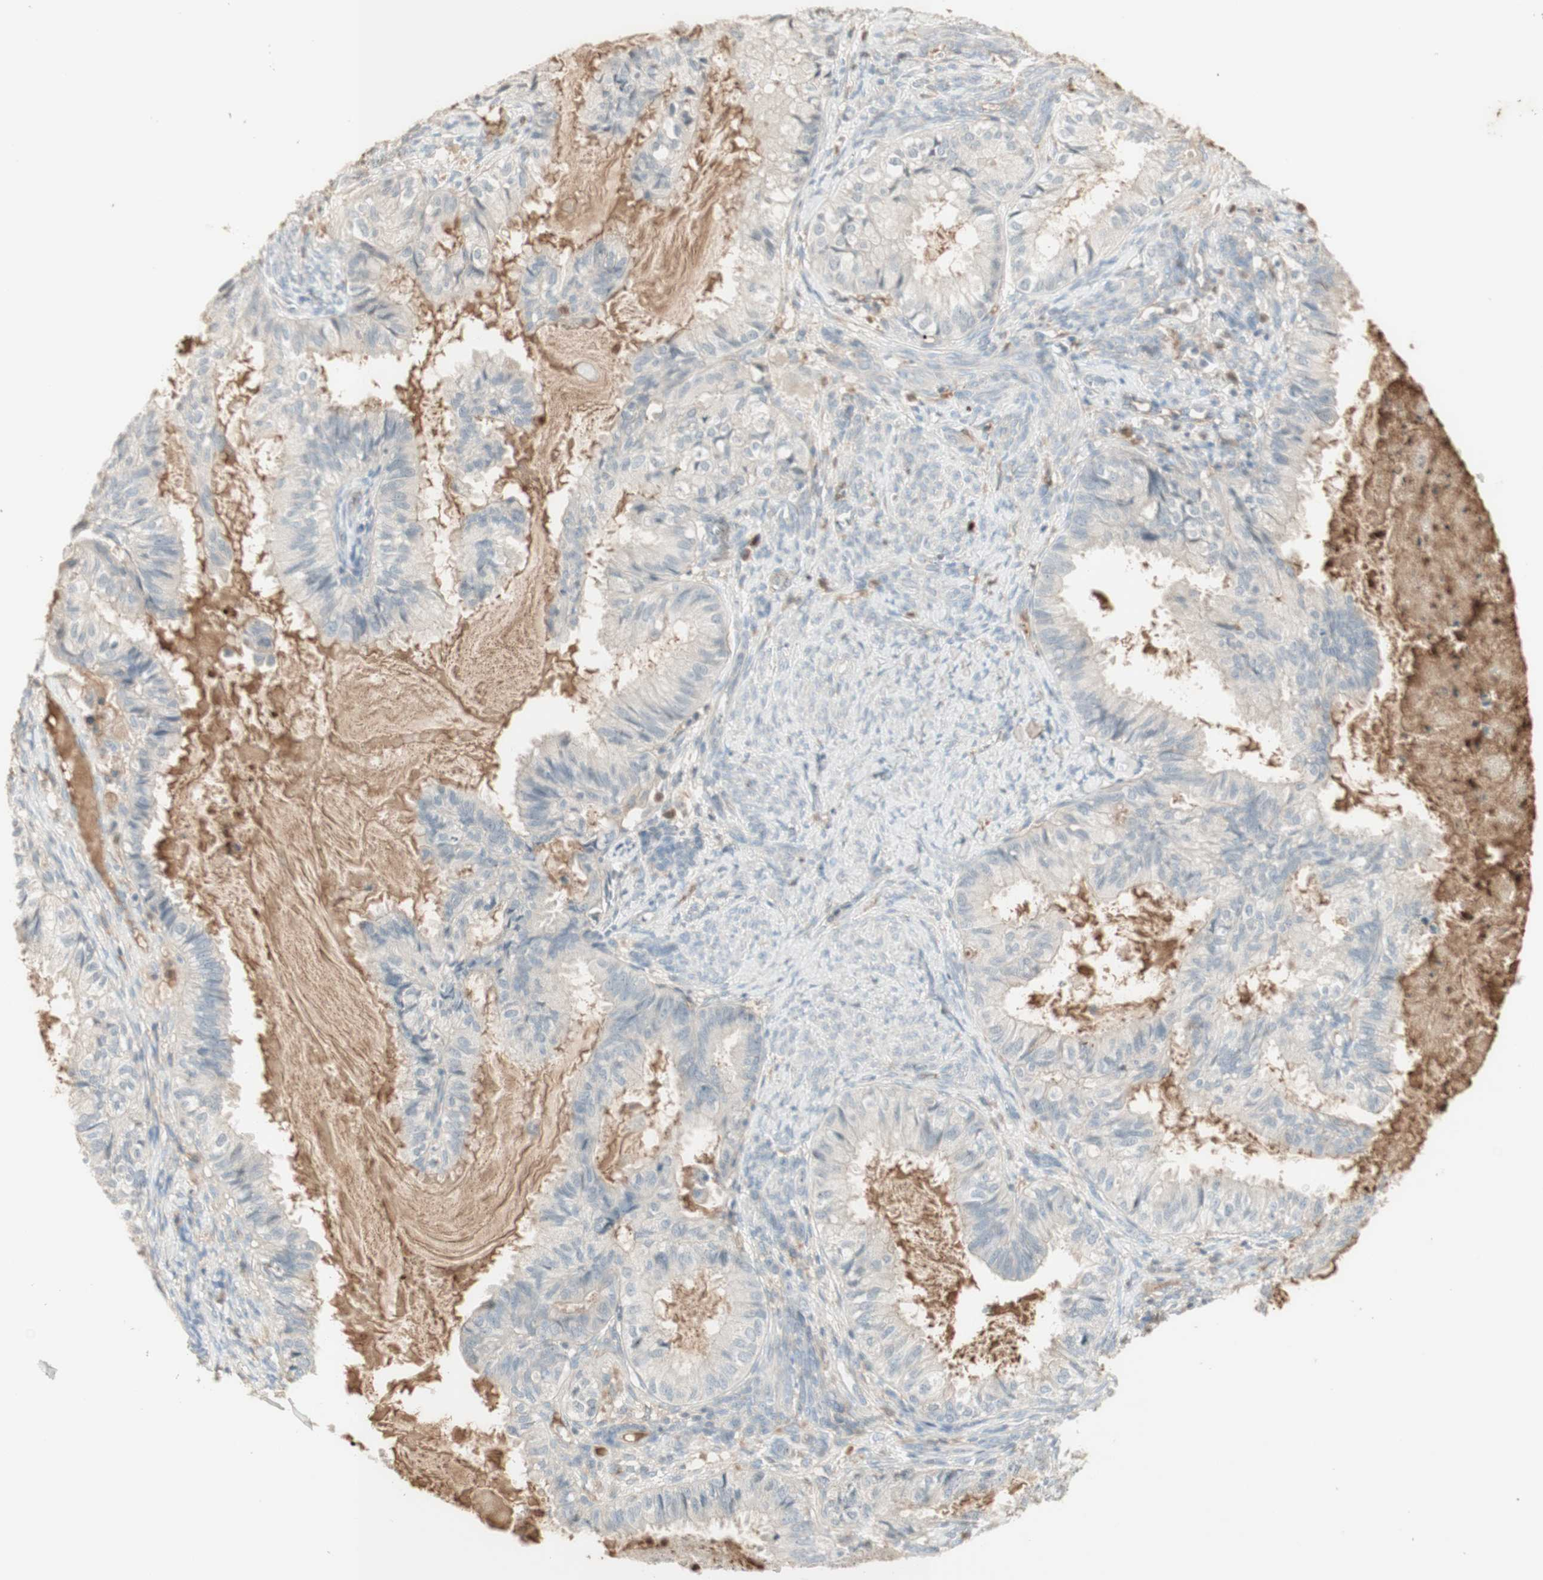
{"staining": {"intensity": "negative", "quantity": "none", "location": "none"}, "tissue": "cervical cancer", "cell_type": "Tumor cells", "image_type": "cancer", "snomed": [{"axis": "morphology", "description": "Normal tissue, NOS"}, {"axis": "morphology", "description": "Adenocarcinoma, NOS"}, {"axis": "topography", "description": "Cervix"}, {"axis": "topography", "description": "Endometrium"}], "caption": "Image shows no significant protein expression in tumor cells of adenocarcinoma (cervical). The staining was performed using DAB (3,3'-diaminobenzidine) to visualize the protein expression in brown, while the nuclei were stained in blue with hematoxylin (Magnification: 20x).", "gene": "NID1", "patient": {"sex": "female", "age": 86}}